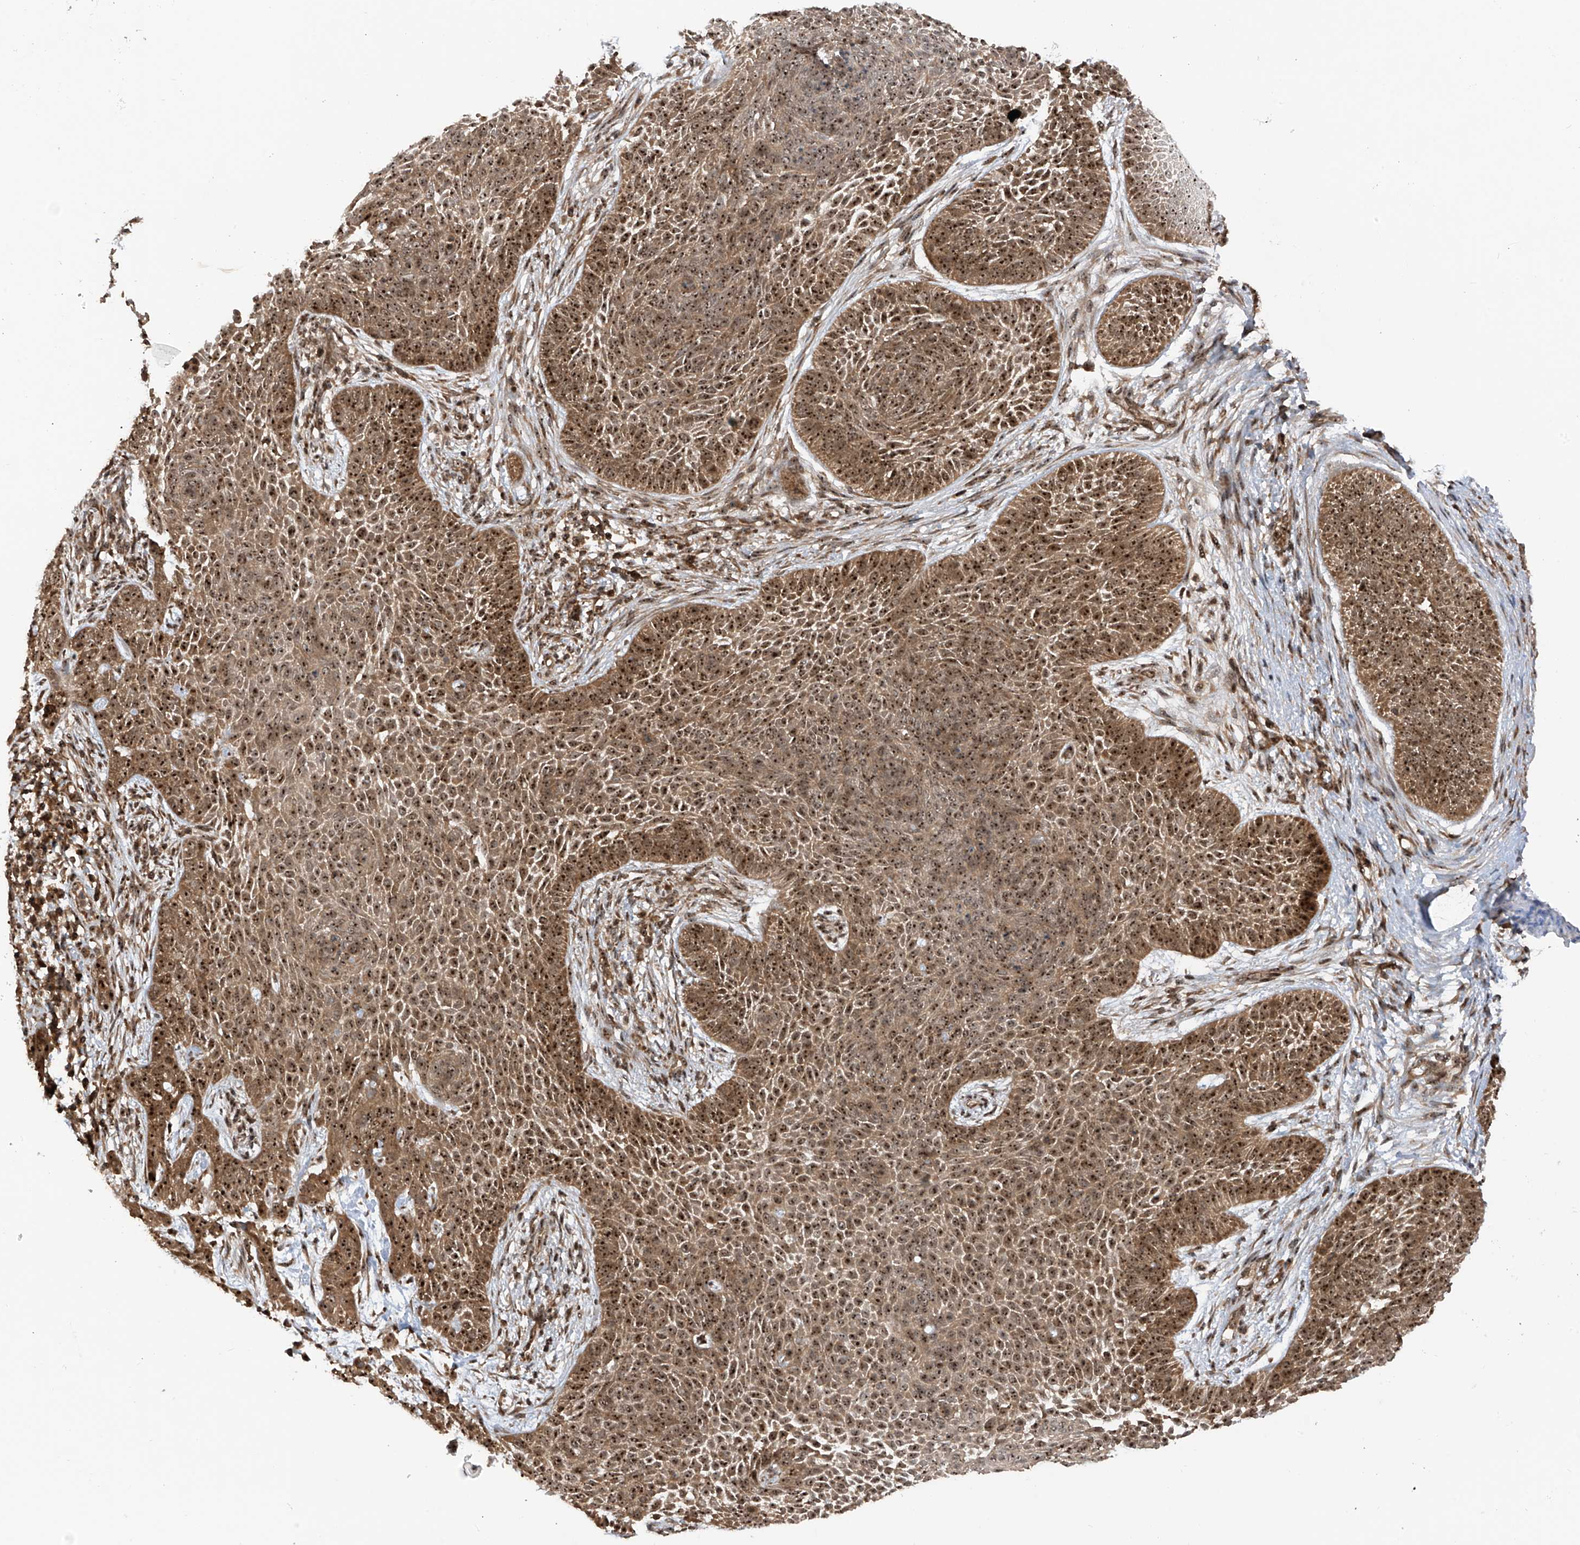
{"staining": {"intensity": "strong", "quantity": ">75%", "location": "cytoplasmic/membranous,nuclear"}, "tissue": "skin cancer", "cell_type": "Tumor cells", "image_type": "cancer", "snomed": [{"axis": "morphology", "description": "Basal cell carcinoma"}, {"axis": "topography", "description": "Skin"}], "caption": "Skin basal cell carcinoma was stained to show a protein in brown. There is high levels of strong cytoplasmic/membranous and nuclear positivity in about >75% of tumor cells.", "gene": "C1orf131", "patient": {"sex": "male", "age": 85}}